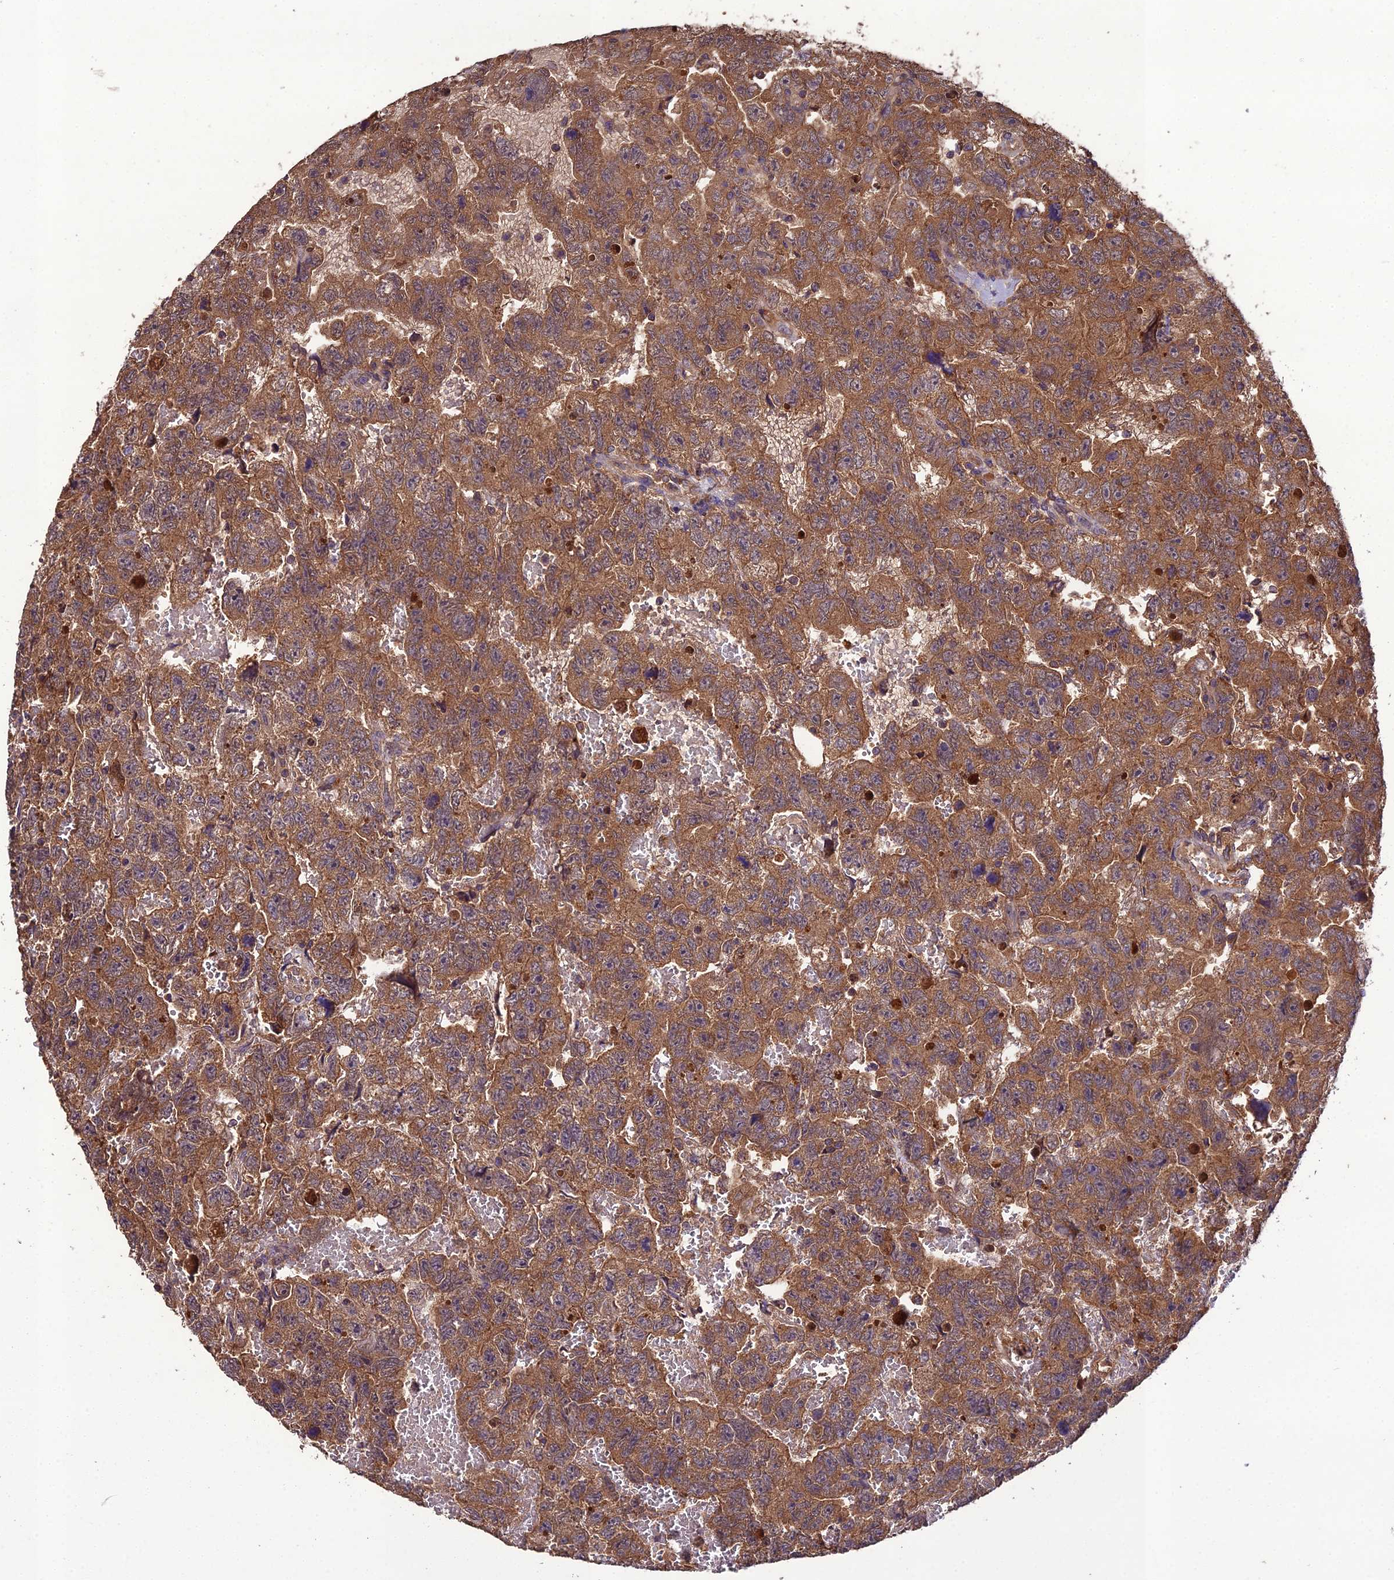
{"staining": {"intensity": "moderate", "quantity": ">75%", "location": "cytoplasmic/membranous"}, "tissue": "testis cancer", "cell_type": "Tumor cells", "image_type": "cancer", "snomed": [{"axis": "morphology", "description": "Carcinoma, Embryonal, NOS"}, {"axis": "topography", "description": "Testis"}], "caption": "This histopathology image demonstrates immunohistochemistry staining of embryonal carcinoma (testis), with medium moderate cytoplasmic/membranous positivity in about >75% of tumor cells.", "gene": "TMEM258", "patient": {"sex": "male", "age": 45}}